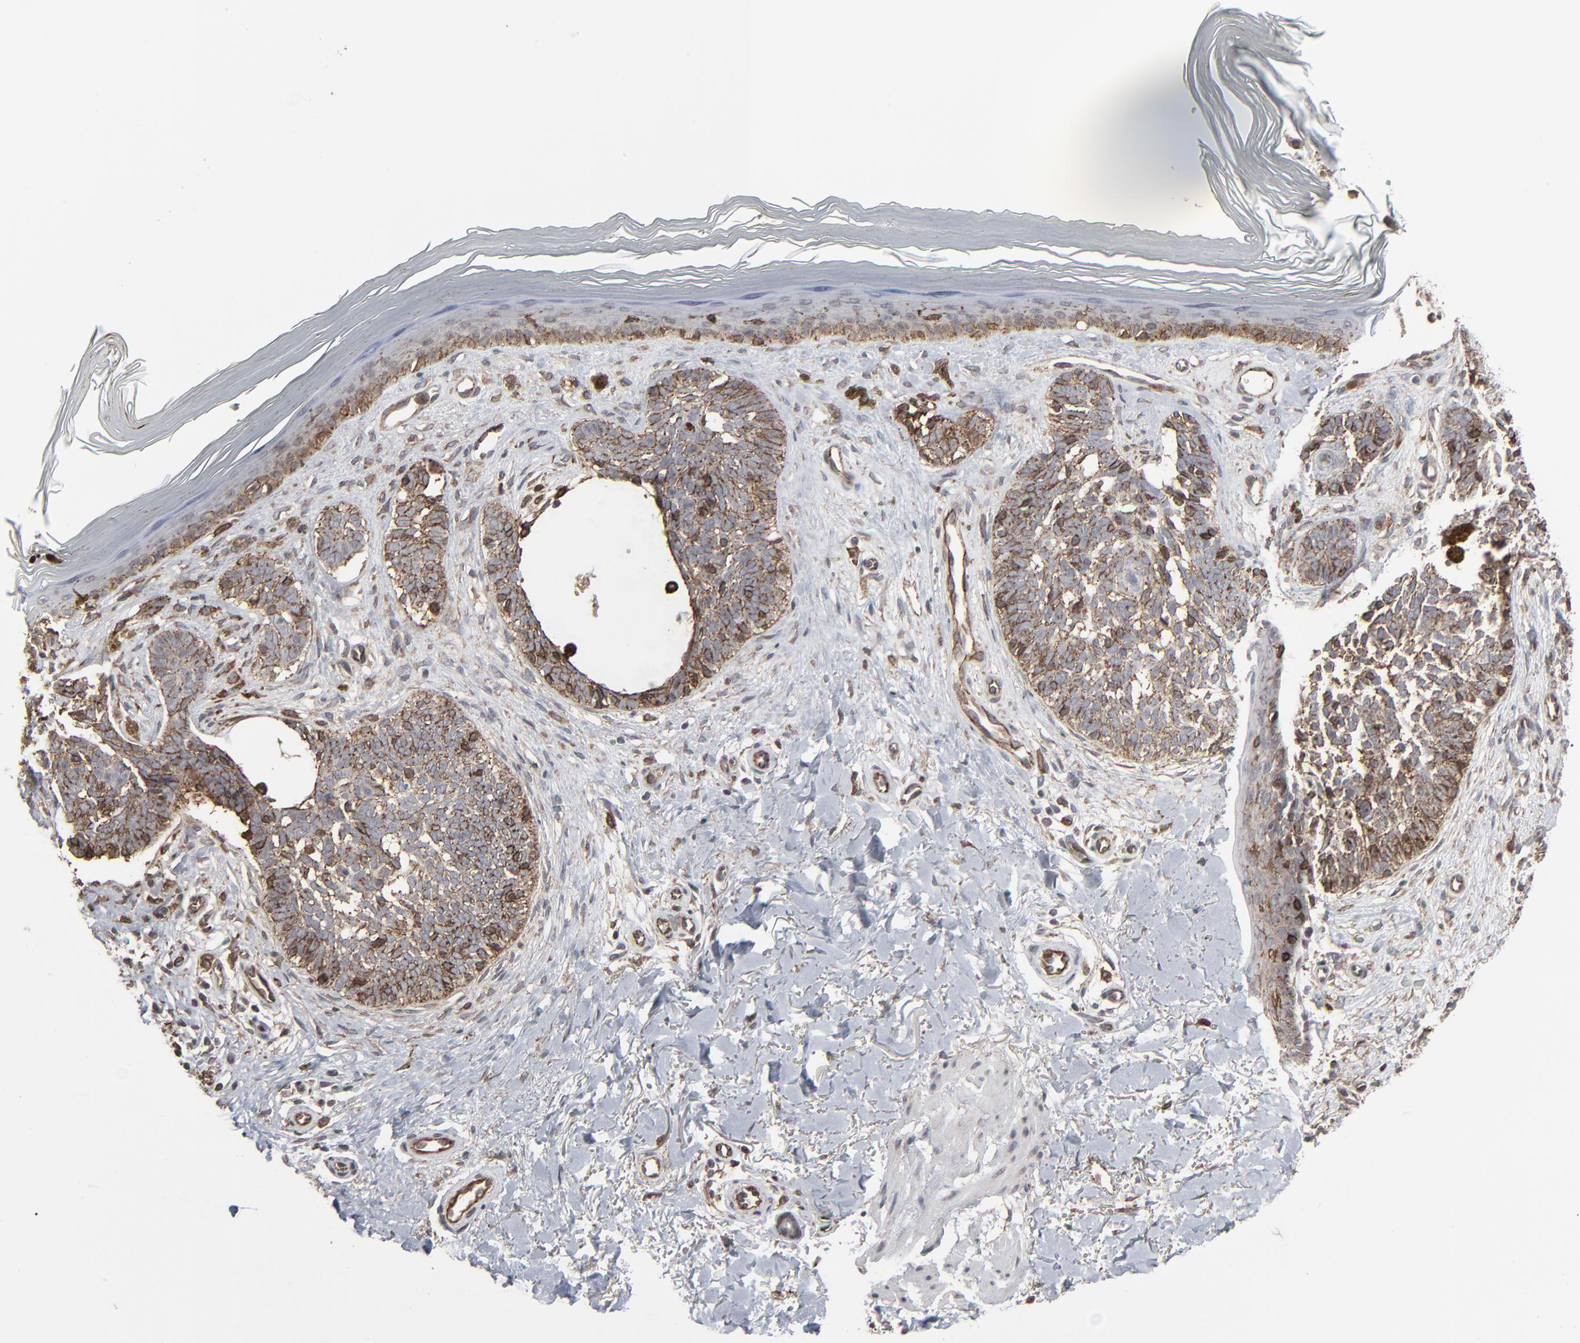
{"staining": {"intensity": "moderate", "quantity": ">75%", "location": "cytoplasmic/membranous"}, "tissue": "skin cancer", "cell_type": "Tumor cells", "image_type": "cancer", "snomed": [{"axis": "morphology", "description": "Normal tissue, NOS"}, {"axis": "morphology", "description": "Basal cell carcinoma"}, {"axis": "topography", "description": "Skin"}], "caption": "The histopathology image exhibits staining of skin basal cell carcinoma, revealing moderate cytoplasmic/membranous protein expression (brown color) within tumor cells.", "gene": "CTNND1", "patient": {"sex": "female", "age": 58}}